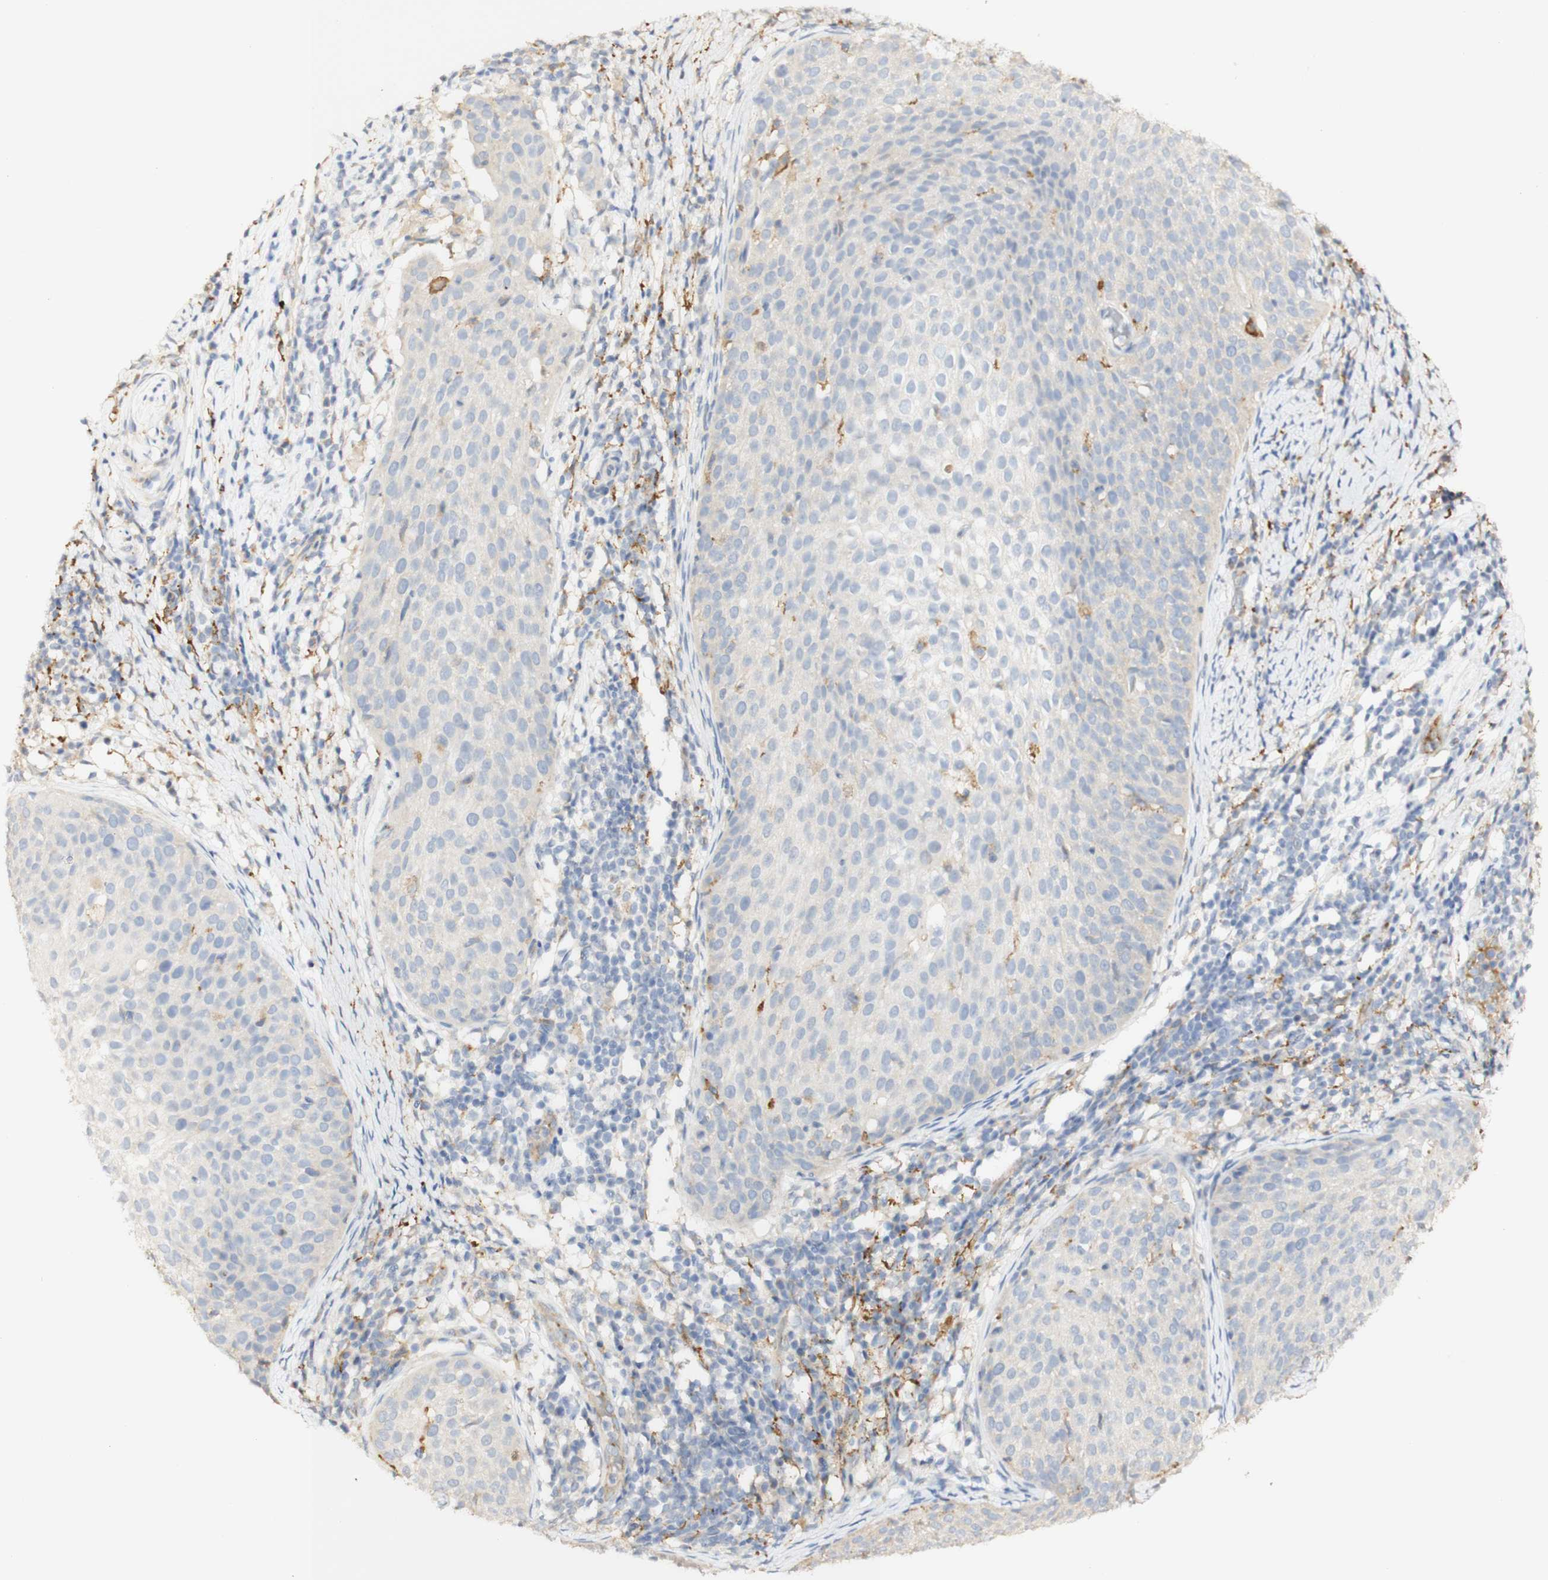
{"staining": {"intensity": "weak", "quantity": "<25%", "location": "cytoplasmic/membranous"}, "tissue": "cervical cancer", "cell_type": "Tumor cells", "image_type": "cancer", "snomed": [{"axis": "morphology", "description": "Squamous cell carcinoma, NOS"}, {"axis": "topography", "description": "Cervix"}], "caption": "A high-resolution histopathology image shows immunohistochemistry staining of cervical cancer (squamous cell carcinoma), which shows no significant expression in tumor cells.", "gene": "FCGRT", "patient": {"sex": "female", "age": 51}}